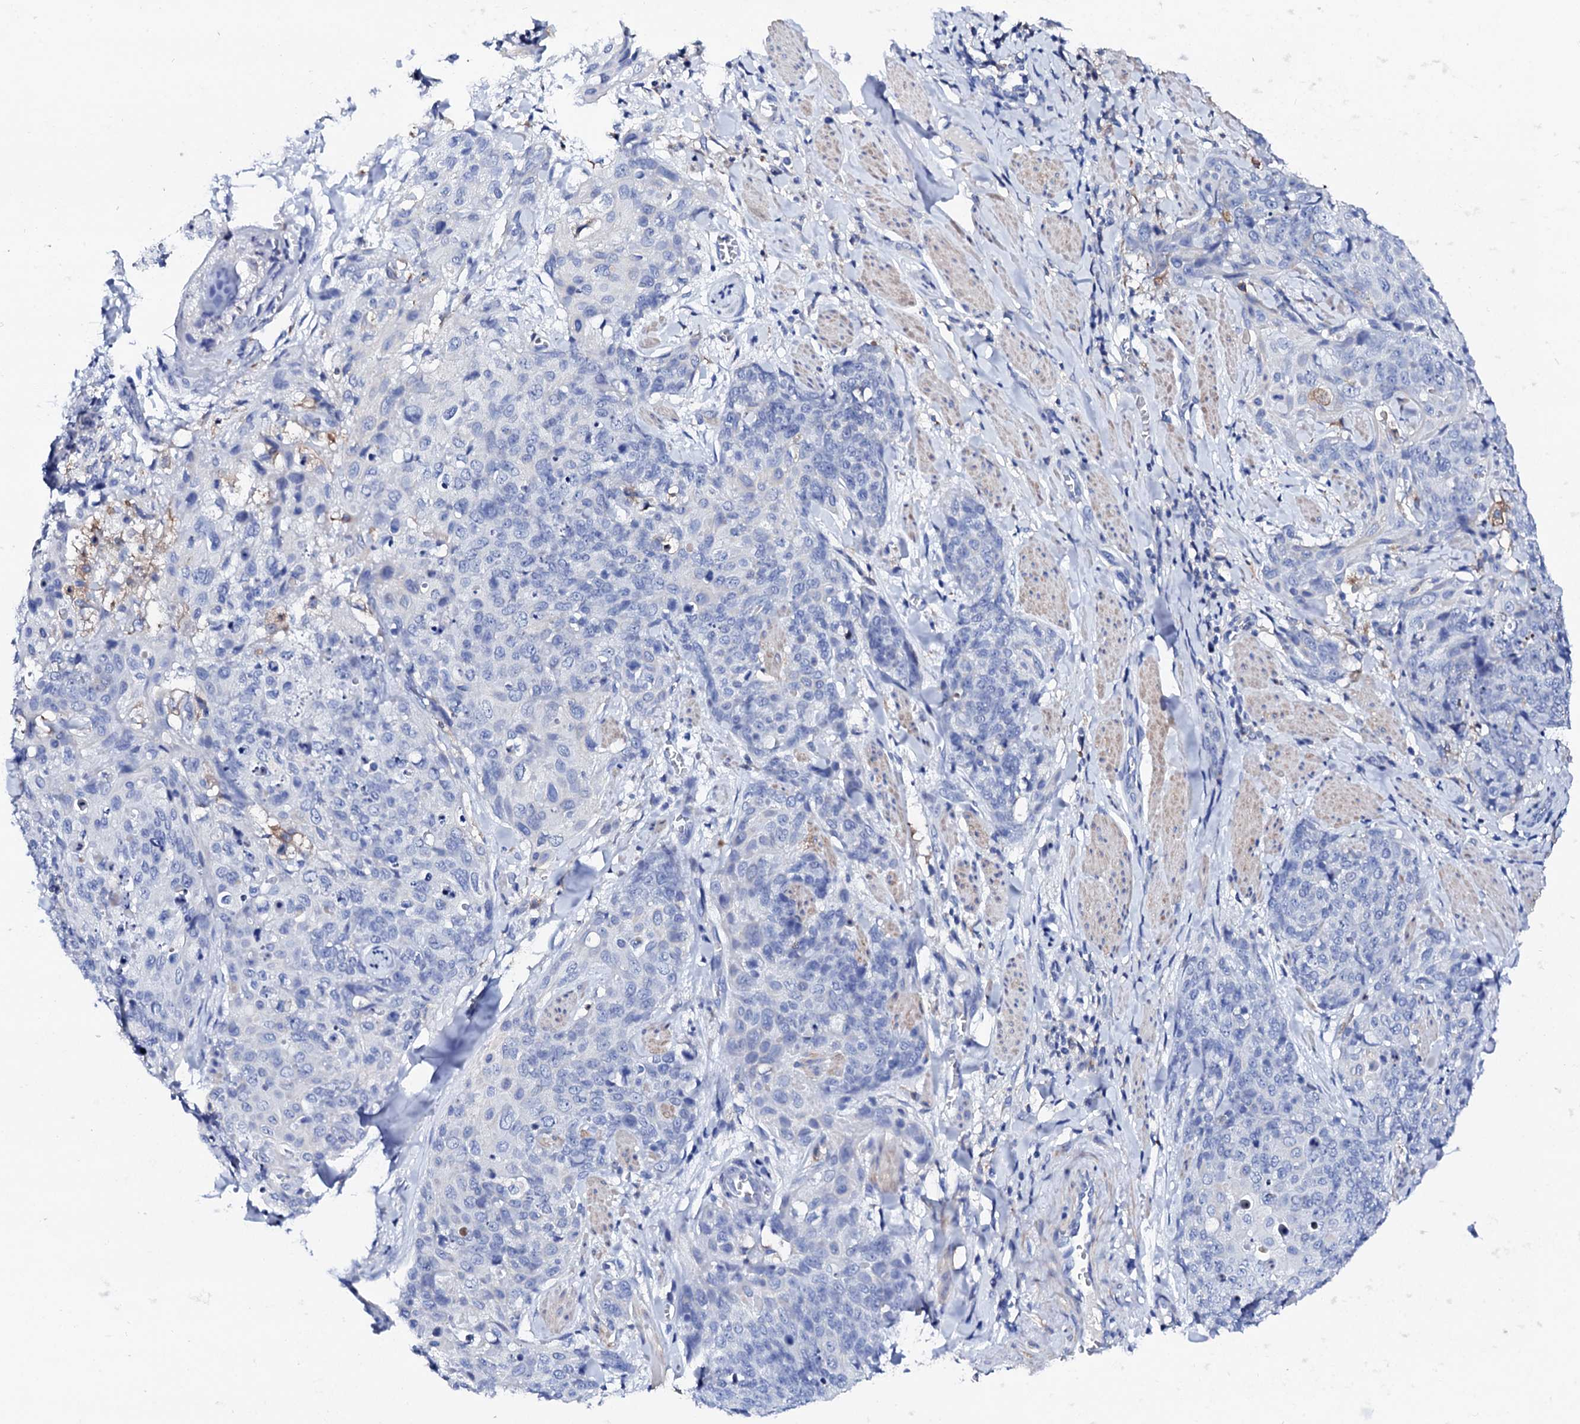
{"staining": {"intensity": "negative", "quantity": "none", "location": "none"}, "tissue": "skin cancer", "cell_type": "Tumor cells", "image_type": "cancer", "snomed": [{"axis": "morphology", "description": "Squamous cell carcinoma, NOS"}, {"axis": "topography", "description": "Skin"}, {"axis": "topography", "description": "Vulva"}], "caption": "This is a photomicrograph of IHC staining of squamous cell carcinoma (skin), which shows no positivity in tumor cells.", "gene": "GLB1L3", "patient": {"sex": "female", "age": 85}}